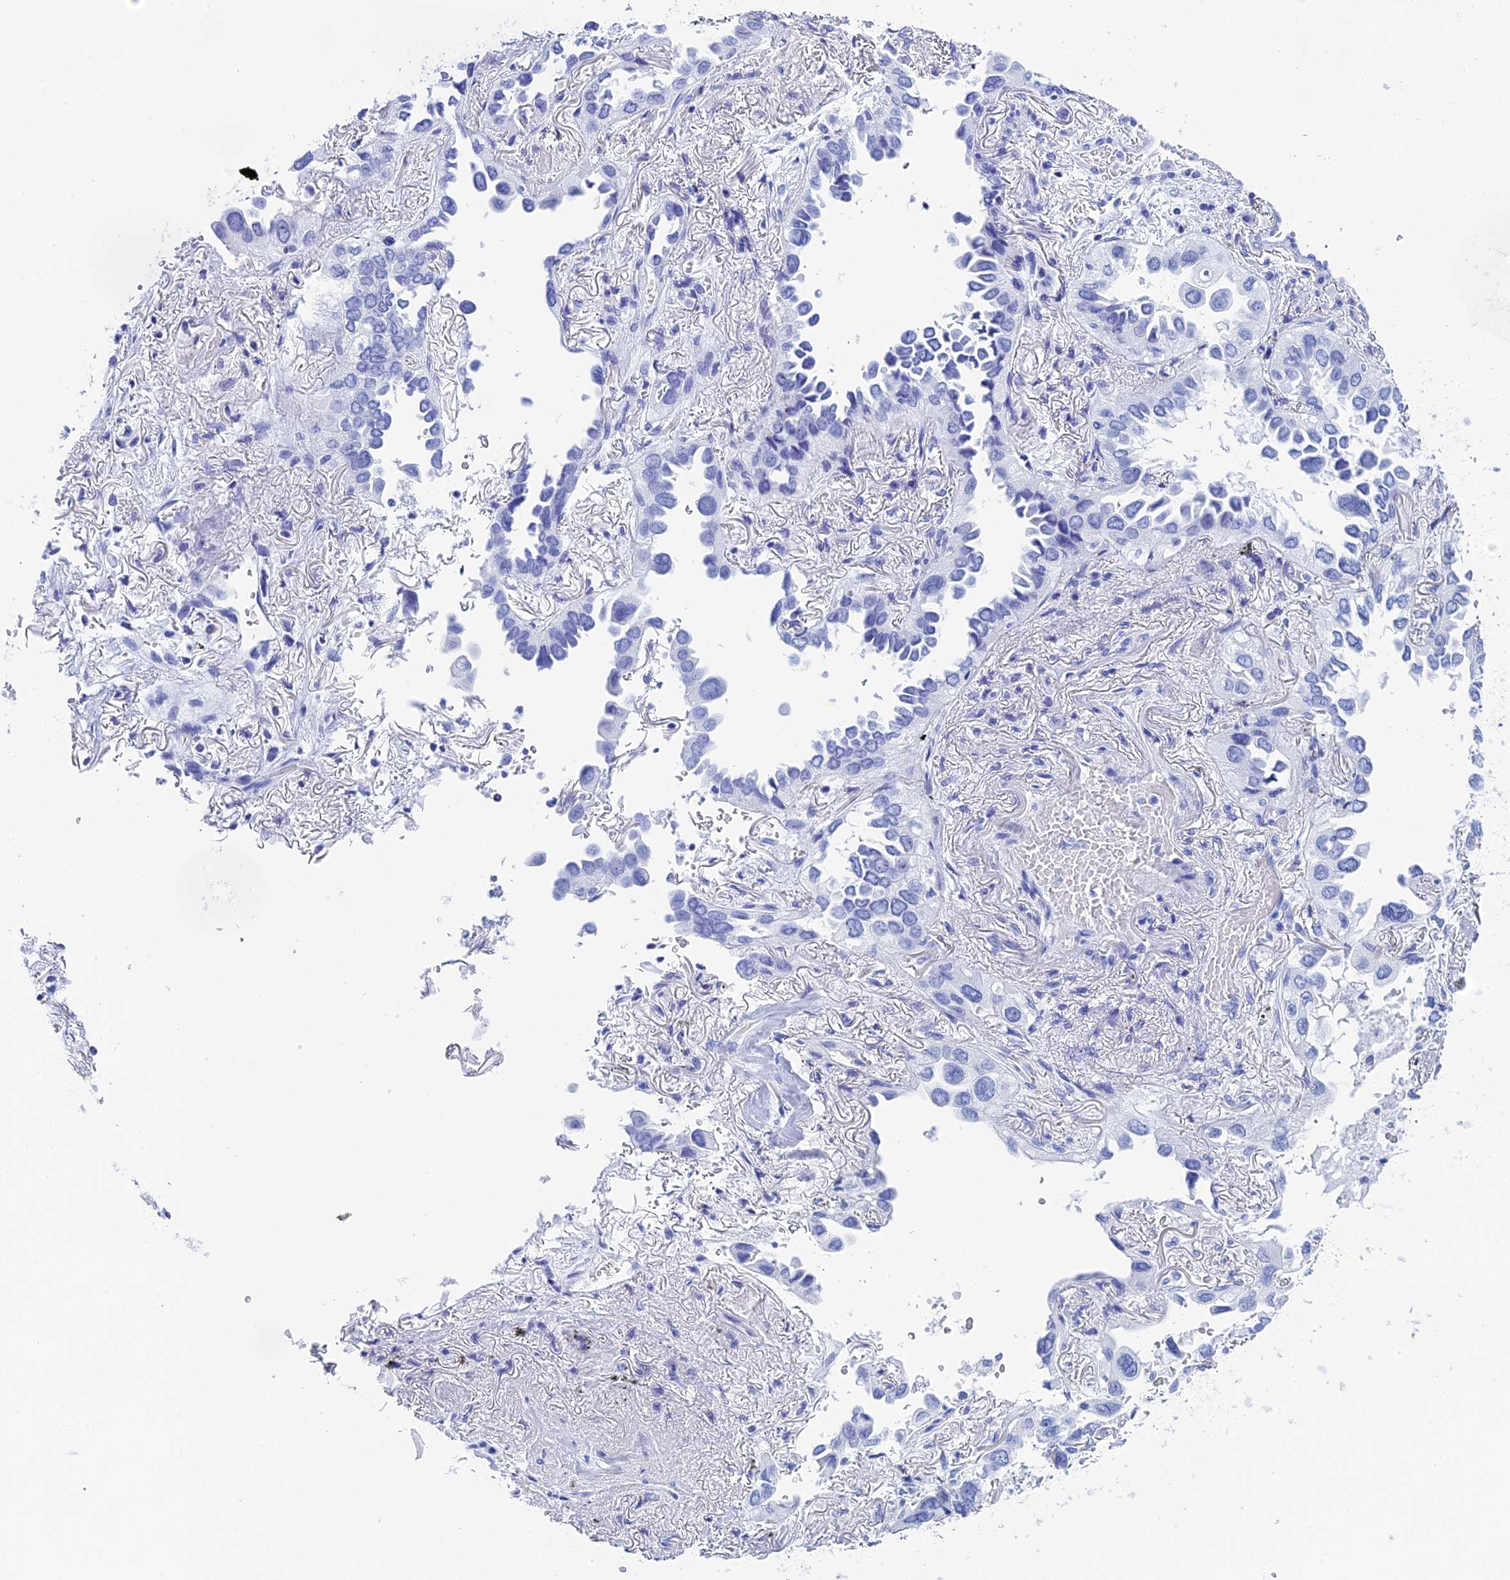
{"staining": {"intensity": "negative", "quantity": "none", "location": "none"}, "tissue": "lung cancer", "cell_type": "Tumor cells", "image_type": "cancer", "snomed": [{"axis": "morphology", "description": "Adenocarcinoma, NOS"}, {"axis": "topography", "description": "Lung"}], "caption": "The IHC histopathology image has no significant staining in tumor cells of lung cancer (adenocarcinoma) tissue. Brightfield microscopy of immunohistochemistry (IHC) stained with DAB (brown) and hematoxylin (blue), captured at high magnification.", "gene": "TEX101", "patient": {"sex": "female", "age": 76}}